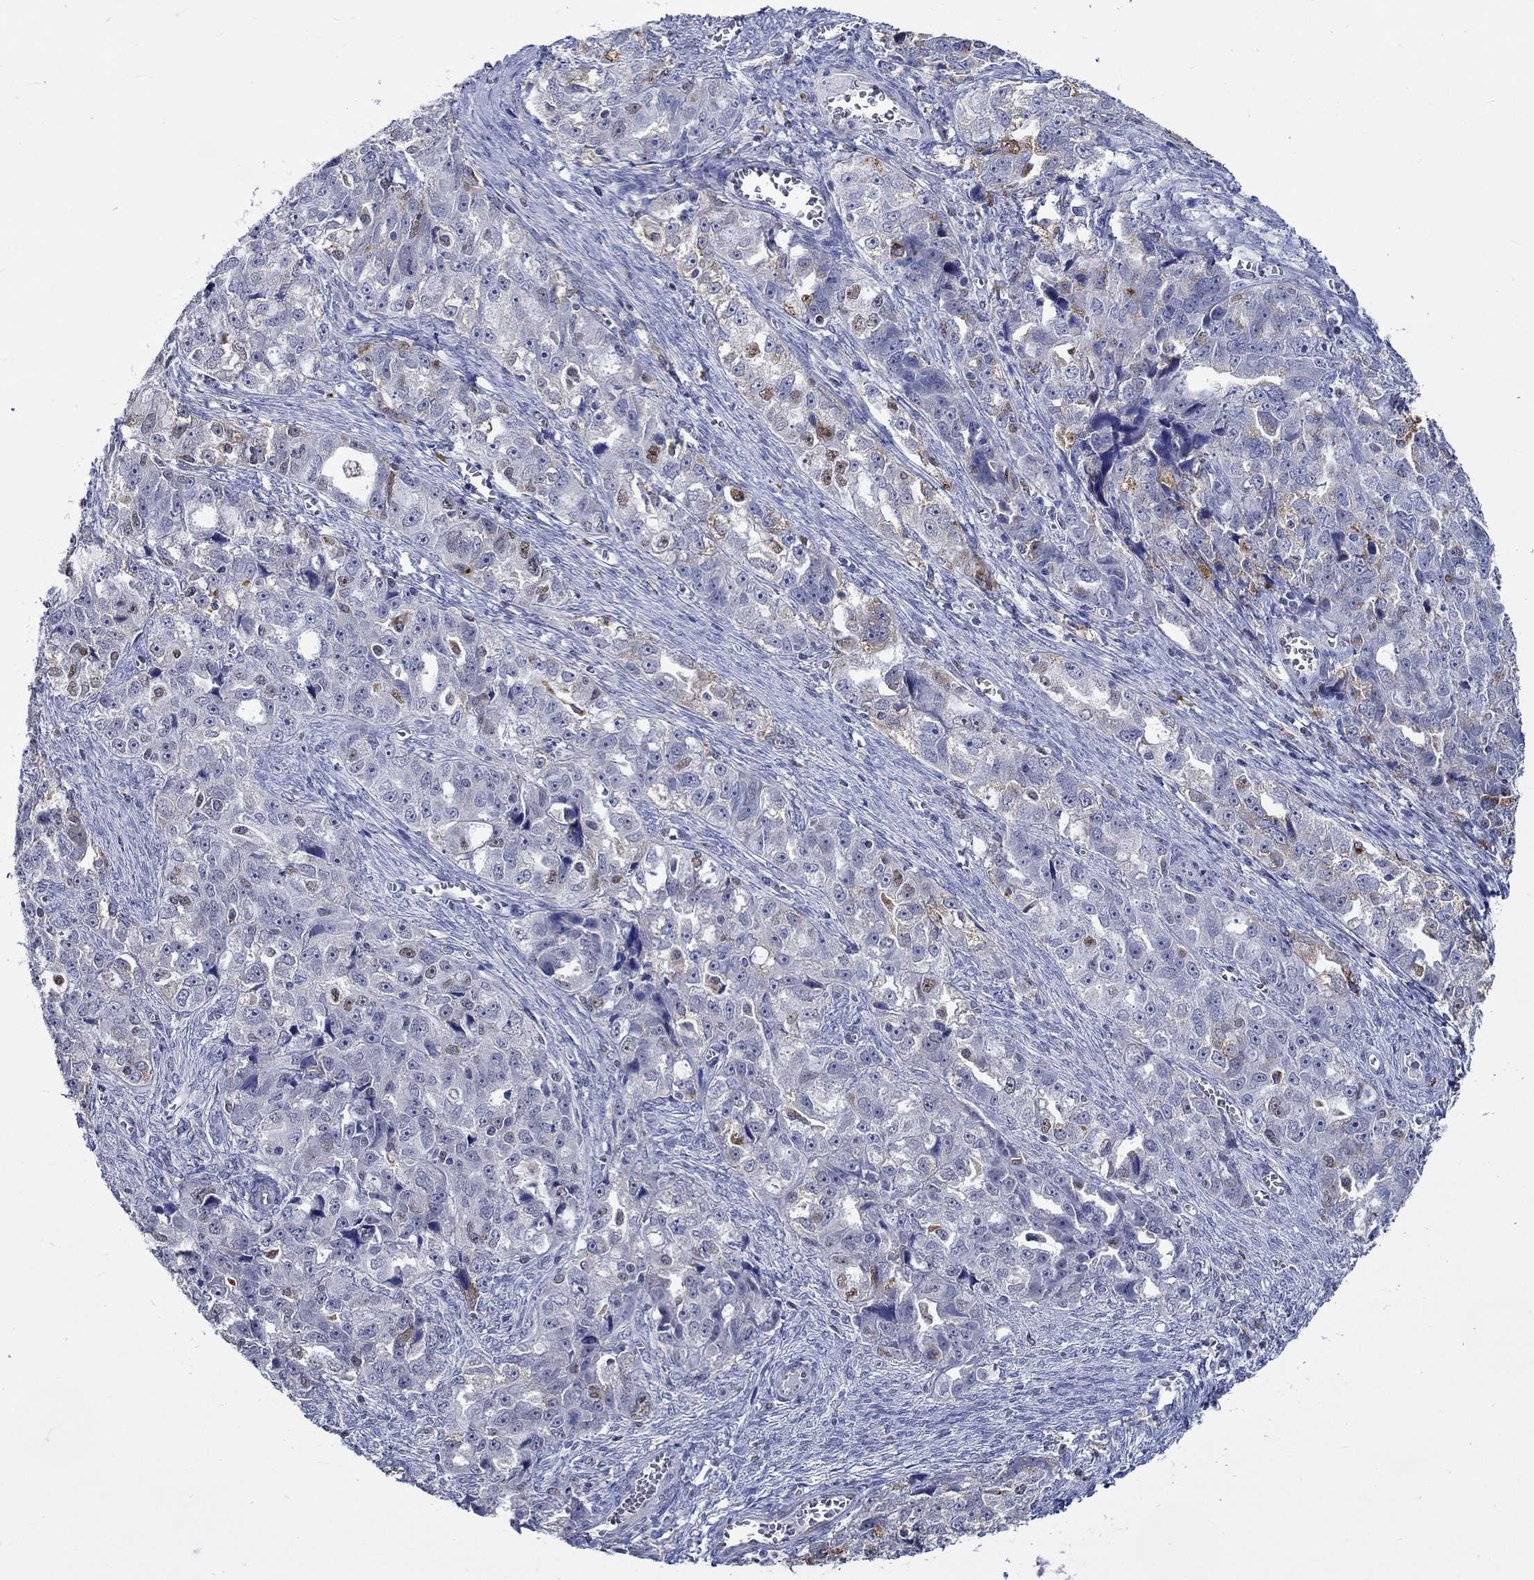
{"staining": {"intensity": "negative", "quantity": "none", "location": "none"}, "tissue": "ovarian cancer", "cell_type": "Tumor cells", "image_type": "cancer", "snomed": [{"axis": "morphology", "description": "Cystadenocarcinoma, serous, NOS"}, {"axis": "topography", "description": "Ovary"}], "caption": "Immunohistochemistry of human serous cystadenocarcinoma (ovarian) displays no staining in tumor cells.", "gene": "GATA2", "patient": {"sex": "female", "age": 51}}